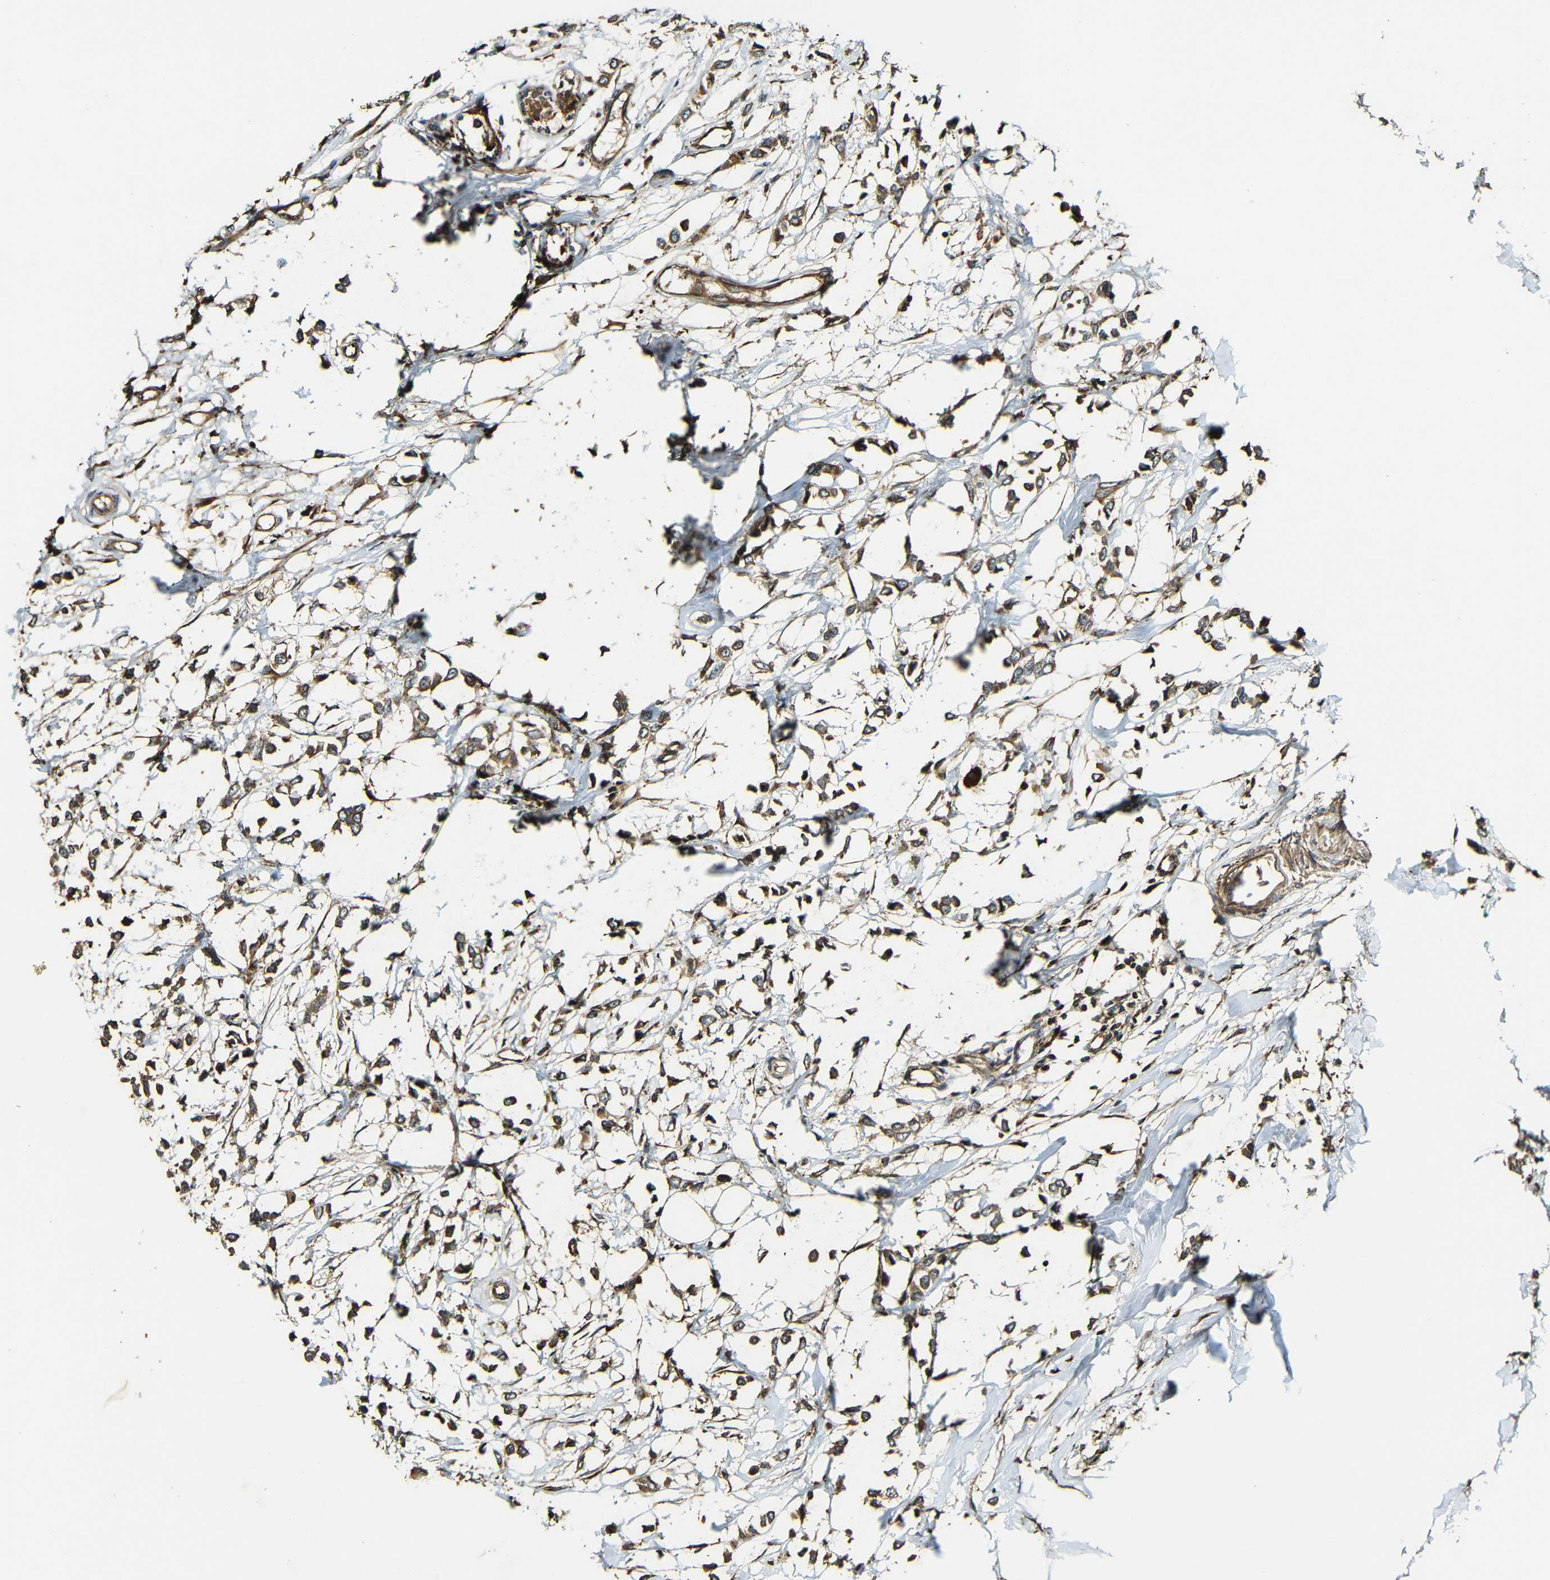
{"staining": {"intensity": "moderate", "quantity": ">75%", "location": "cytoplasmic/membranous"}, "tissue": "breast cancer", "cell_type": "Tumor cells", "image_type": "cancer", "snomed": [{"axis": "morphology", "description": "Lobular carcinoma"}, {"axis": "topography", "description": "Breast"}], "caption": "Breast cancer (lobular carcinoma) stained for a protein (brown) displays moderate cytoplasmic/membranous positive expression in approximately >75% of tumor cells.", "gene": "CASP8", "patient": {"sex": "female", "age": 51}}